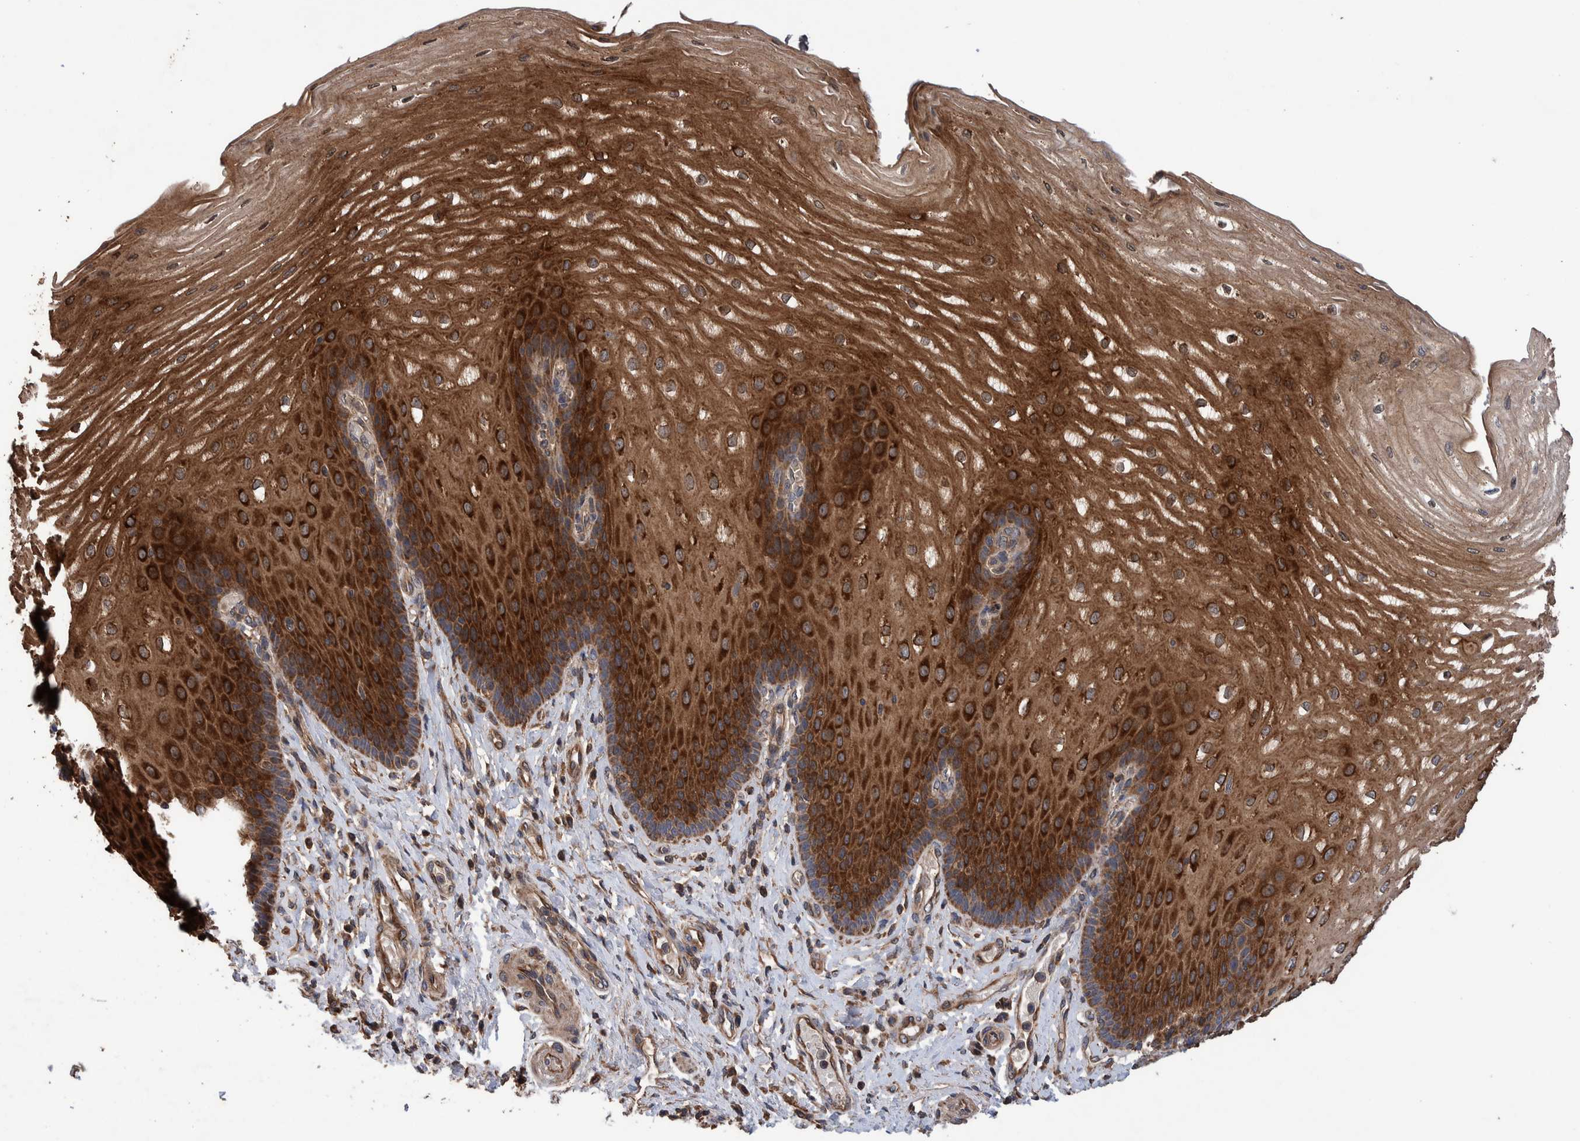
{"staining": {"intensity": "strong", "quantity": ">75%", "location": "cytoplasmic/membranous"}, "tissue": "esophagus", "cell_type": "Squamous epithelial cells", "image_type": "normal", "snomed": [{"axis": "morphology", "description": "Normal tissue, NOS"}, {"axis": "topography", "description": "Esophagus"}], "caption": "Human esophagus stained with a brown dye demonstrates strong cytoplasmic/membranous positive expression in approximately >75% of squamous epithelial cells.", "gene": "ENSG00000251537", "patient": {"sex": "male", "age": 54}}